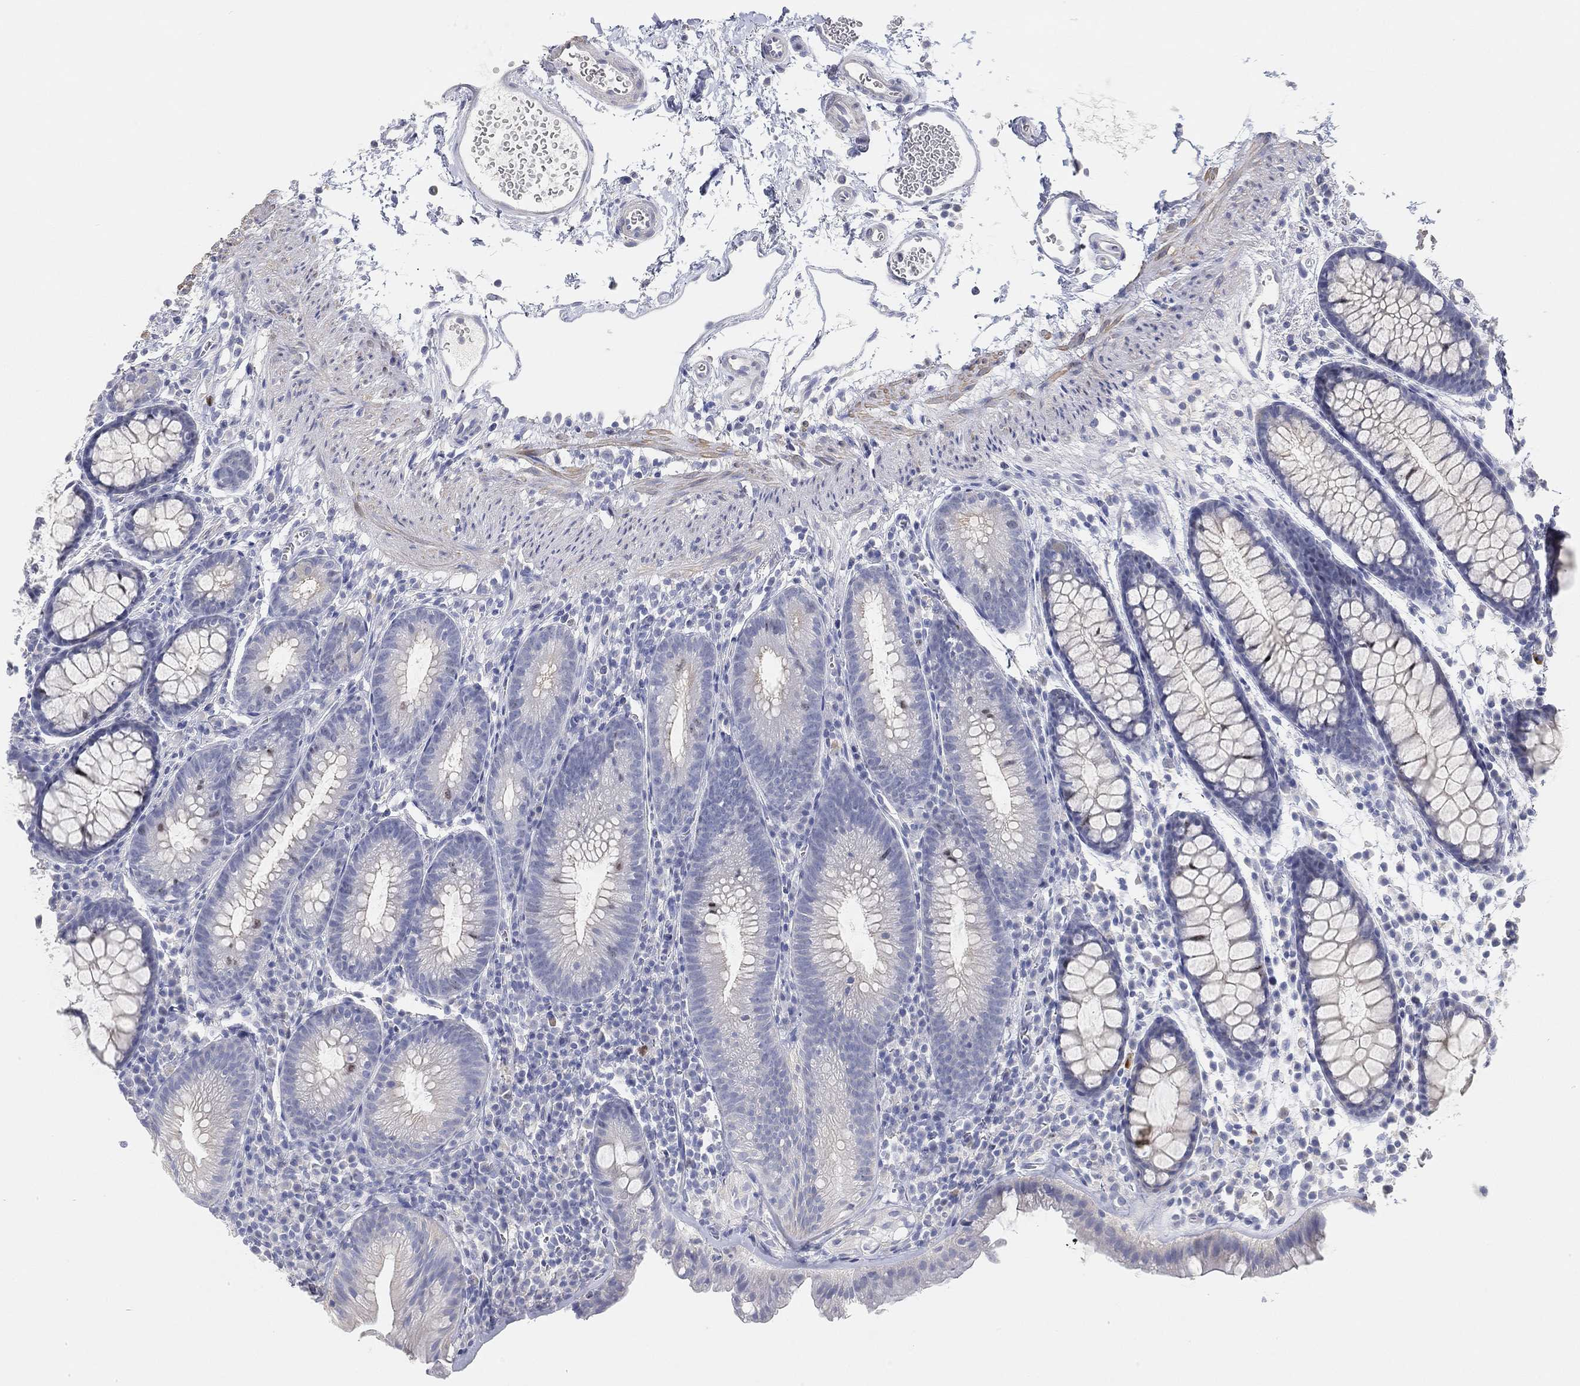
{"staining": {"intensity": "negative", "quantity": "none", "location": "none"}, "tissue": "colon", "cell_type": "Endothelial cells", "image_type": "normal", "snomed": [{"axis": "morphology", "description": "Normal tissue, NOS"}, {"axis": "topography", "description": "Colon"}], "caption": "IHC of normal human colon shows no expression in endothelial cells. (DAB immunohistochemistry visualized using brightfield microscopy, high magnification).", "gene": "FAM187B", "patient": {"sex": "male", "age": 76}}